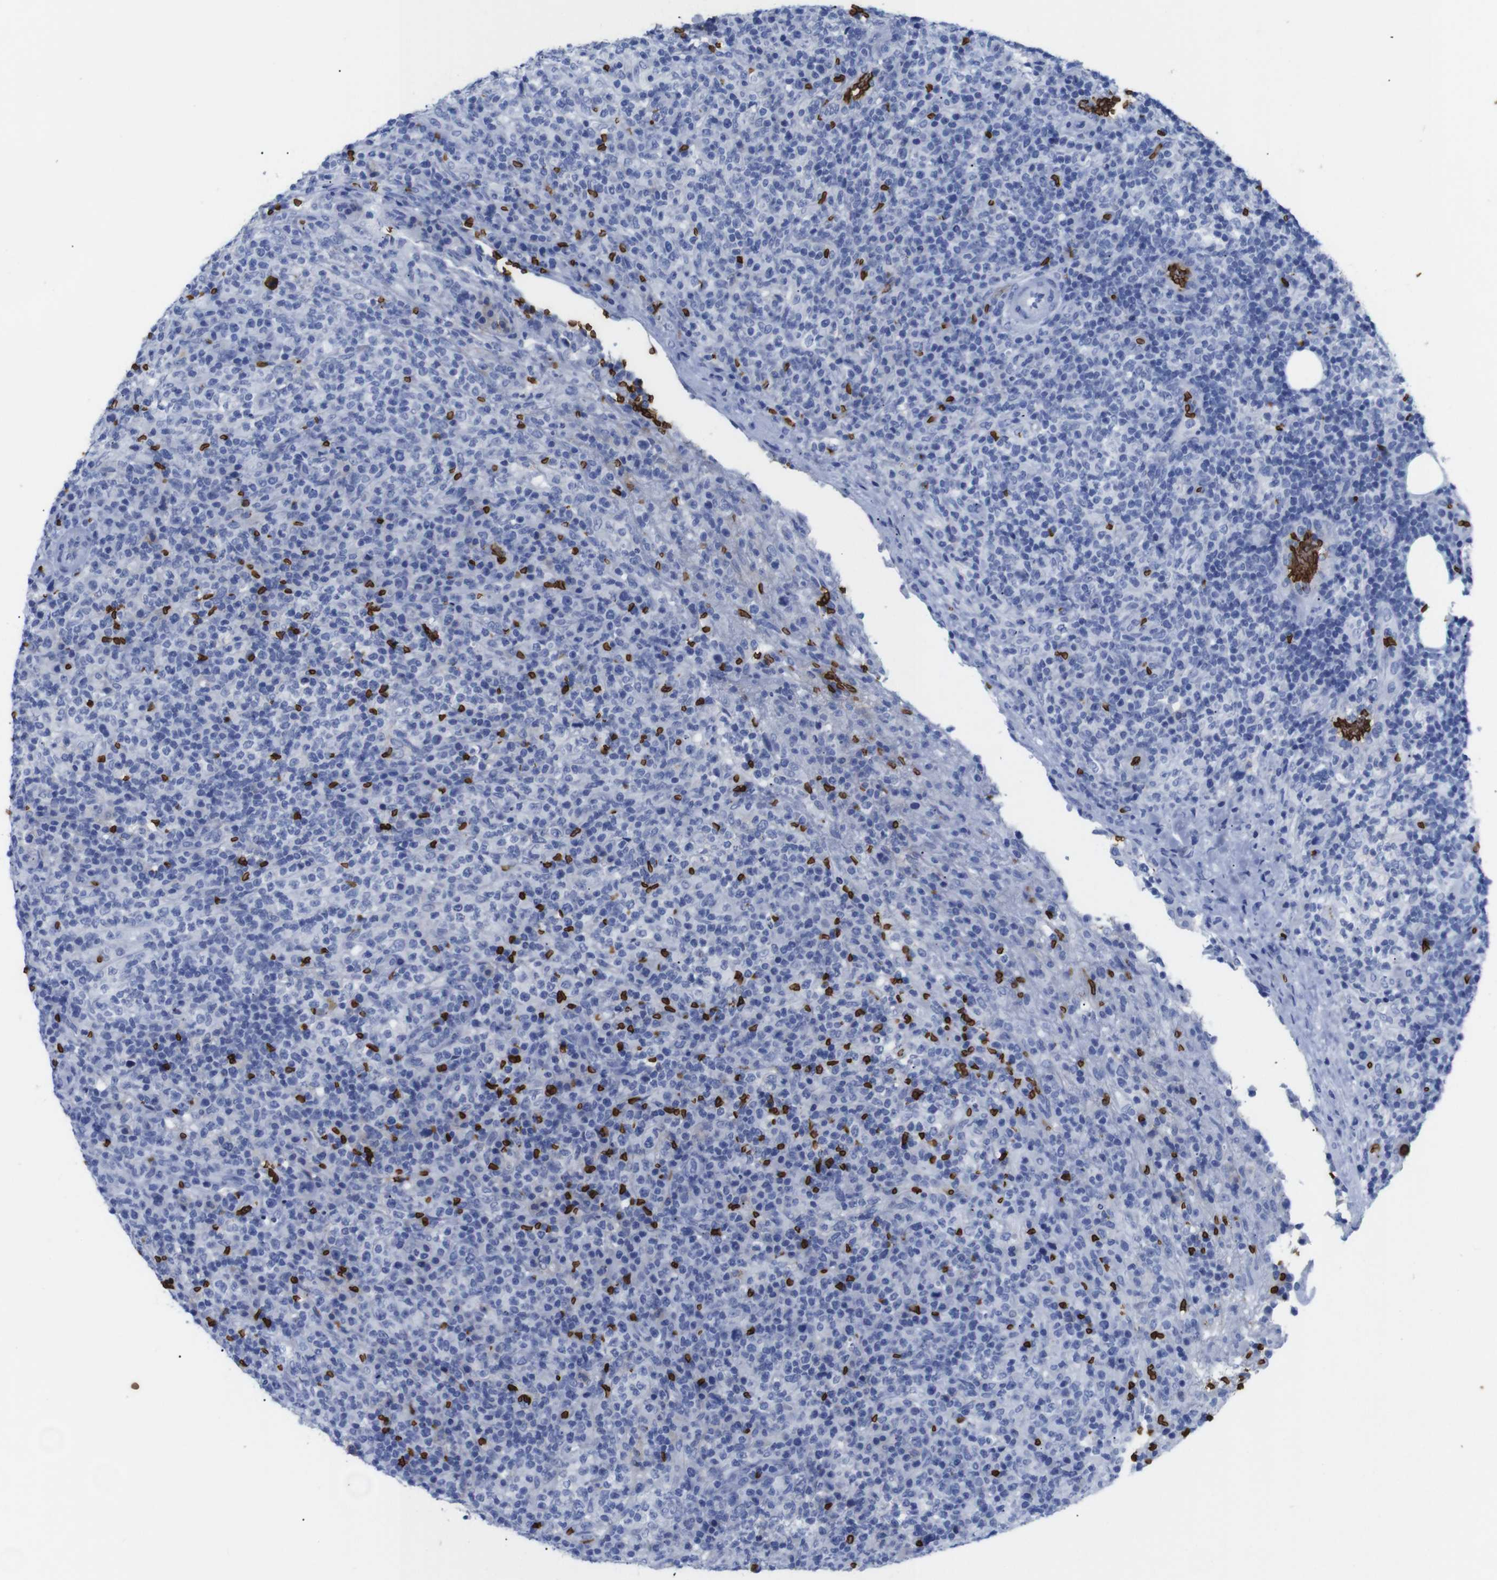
{"staining": {"intensity": "negative", "quantity": "none", "location": "none"}, "tissue": "lymphoma", "cell_type": "Tumor cells", "image_type": "cancer", "snomed": [{"axis": "morphology", "description": "Malignant lymphoma, non-Hodgkin's type, High grade"}, {"axis": "topography", "description": "Lymph node"}], "caption": "DAB immunohistochemical staining of lymphoma displays no significant positivity in tumor cells.", "gene": "S1PR2", "patient": {"sex": "female", "age": 76}}